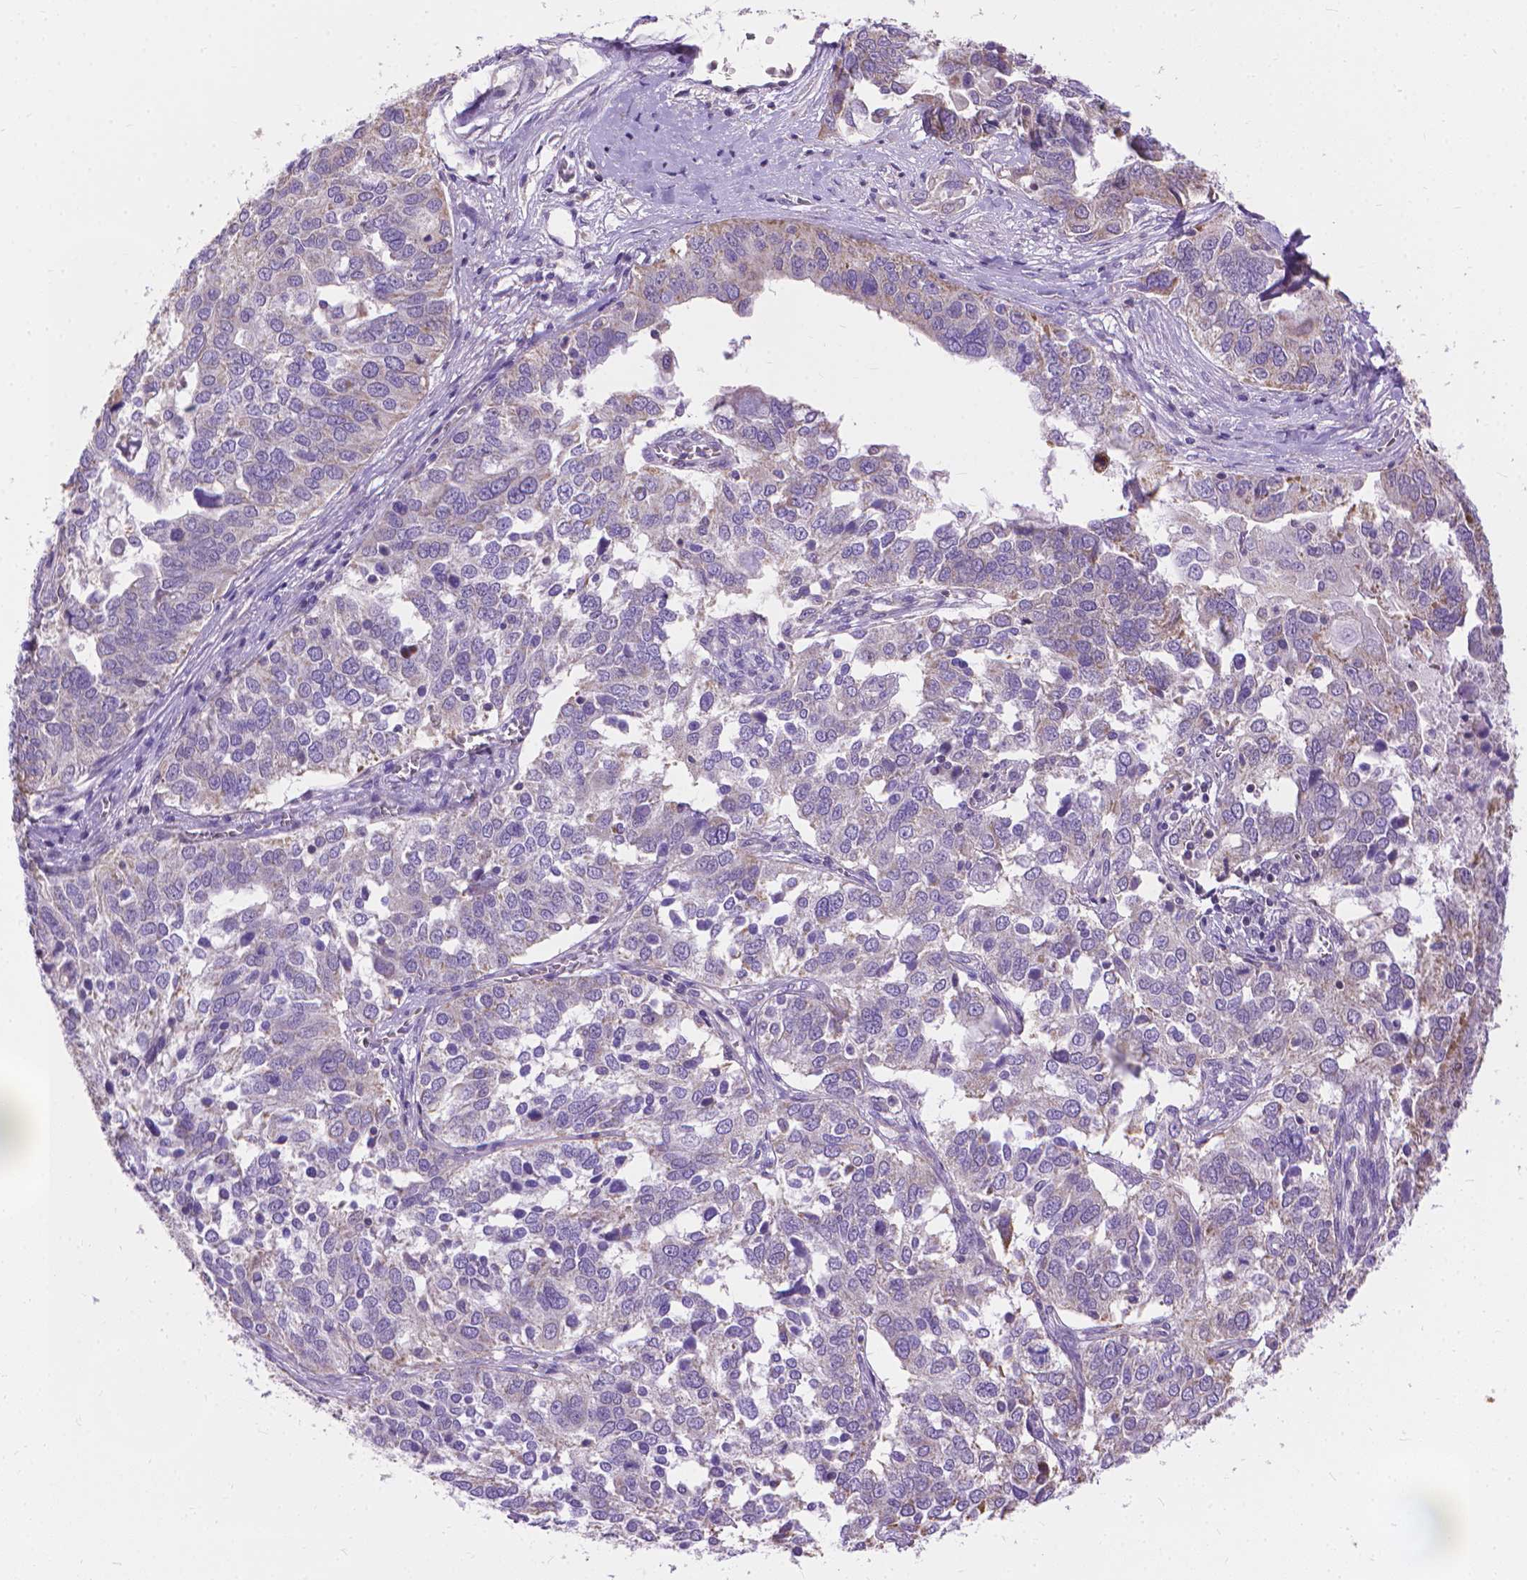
{"staining": {"intensity": "weak", "quantity": "<25%", "location": "cytoplasmic/membranous"}, "tissue": "ovarian cancer", "cell_type": "Tumor cells", "image_type": "cancer", "snomed": [{"axis": "morphology", "description": "Carcinoma, endometroid"}, {"axis": "topography", "description": "Soft tissue"}, {"axis": "topography", "description": "Ovary"}], "caption": "A high-resolution image shows IHC staining of ovarian endometroid carcinoma, which shows no significant positivity in tumor cells.", "gene": "SYN1", "patient": {"sex": "female", "age": 52}}